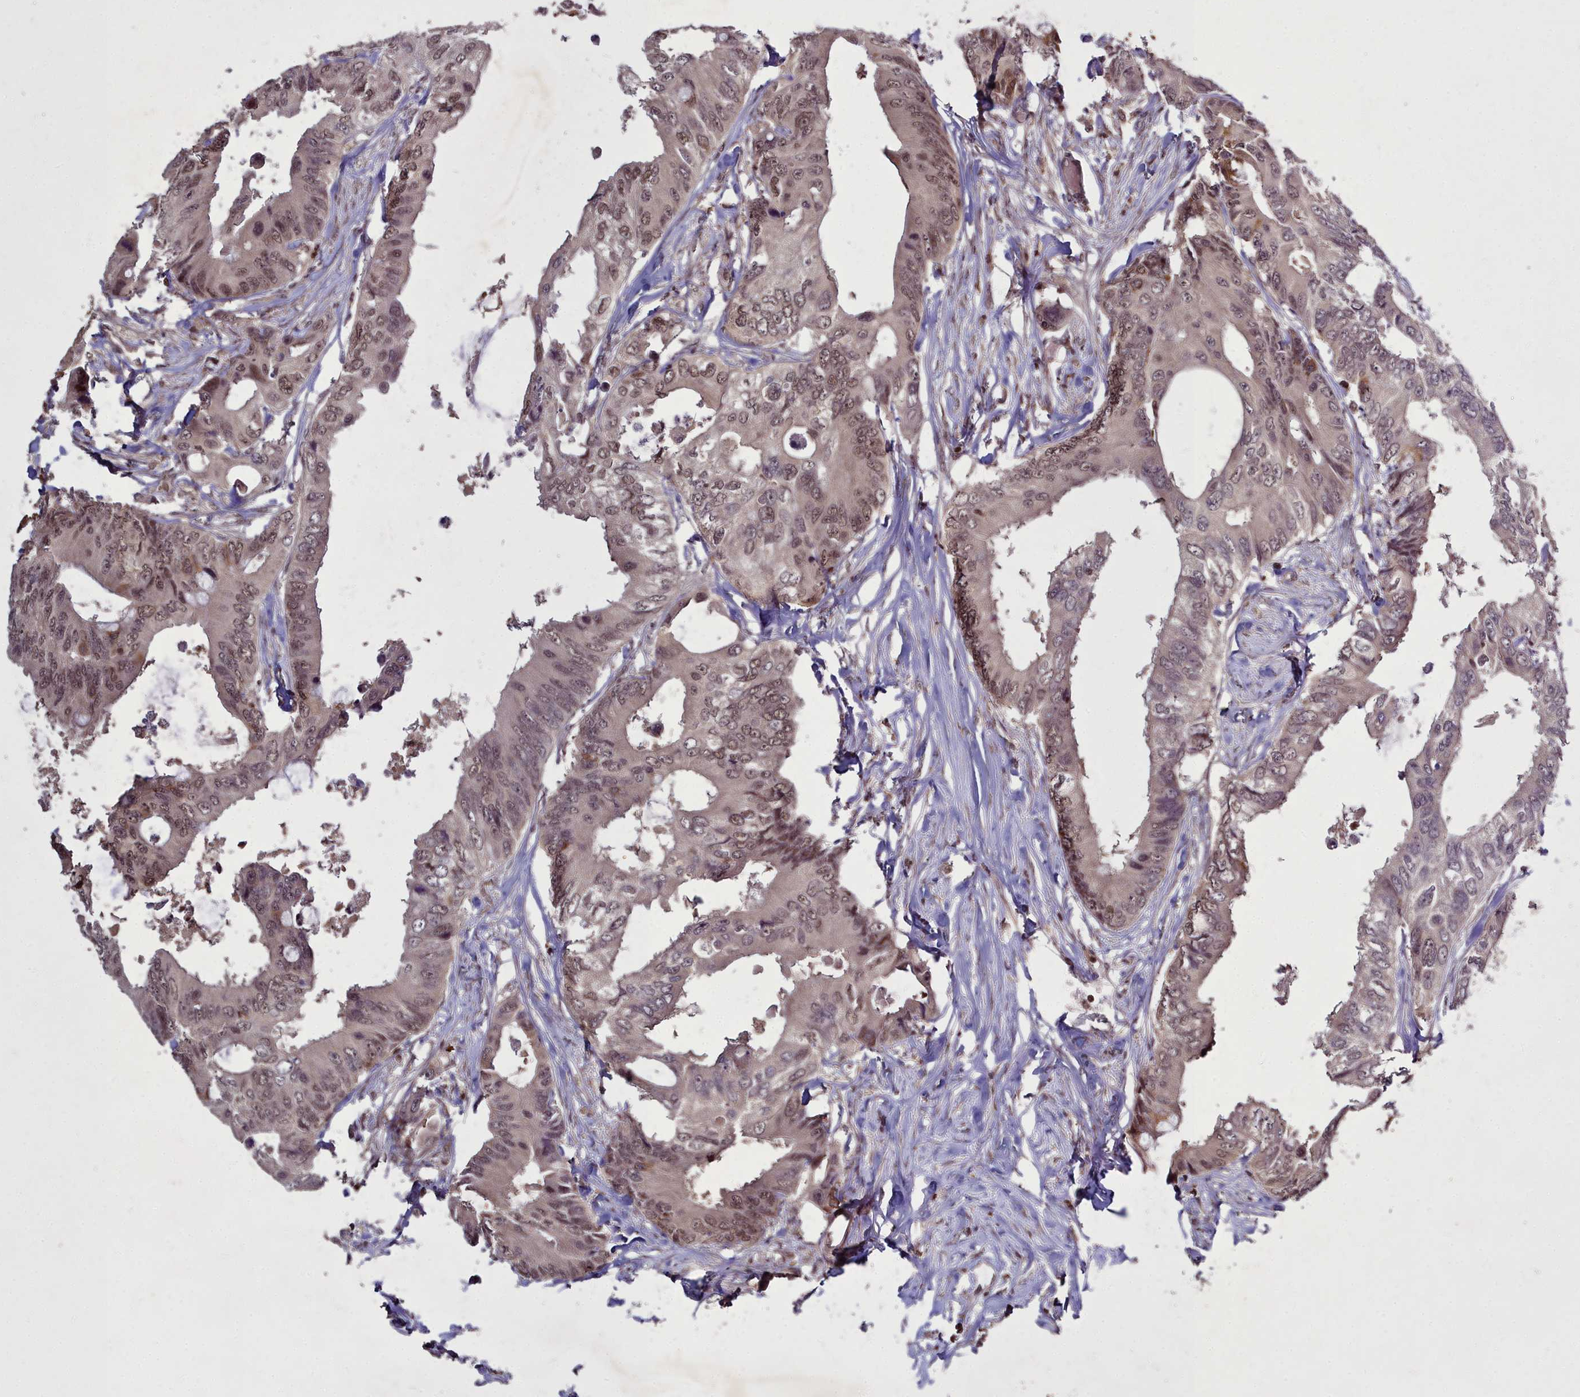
{"staining": {"intensity": "moderate", "quantity": ">75%", "location": "nuclear"}, "tissue": "colorectal cancer", "cell_type": "Tumor cells", "image_type": "cancer", "snomed": [{"axis": "morphology", "description": "Adenocarcinoma, NOS"}, {"axis": "topography", "description": "Colon"}], "caption": "Protein expression analysis of adenocarcinoma (colorectal) demonstrates moderate nuclear positivity in approximately >75% of tumor cells.", "gene": "GMEB1", "patient": {"sex": "male", "age": 71}}